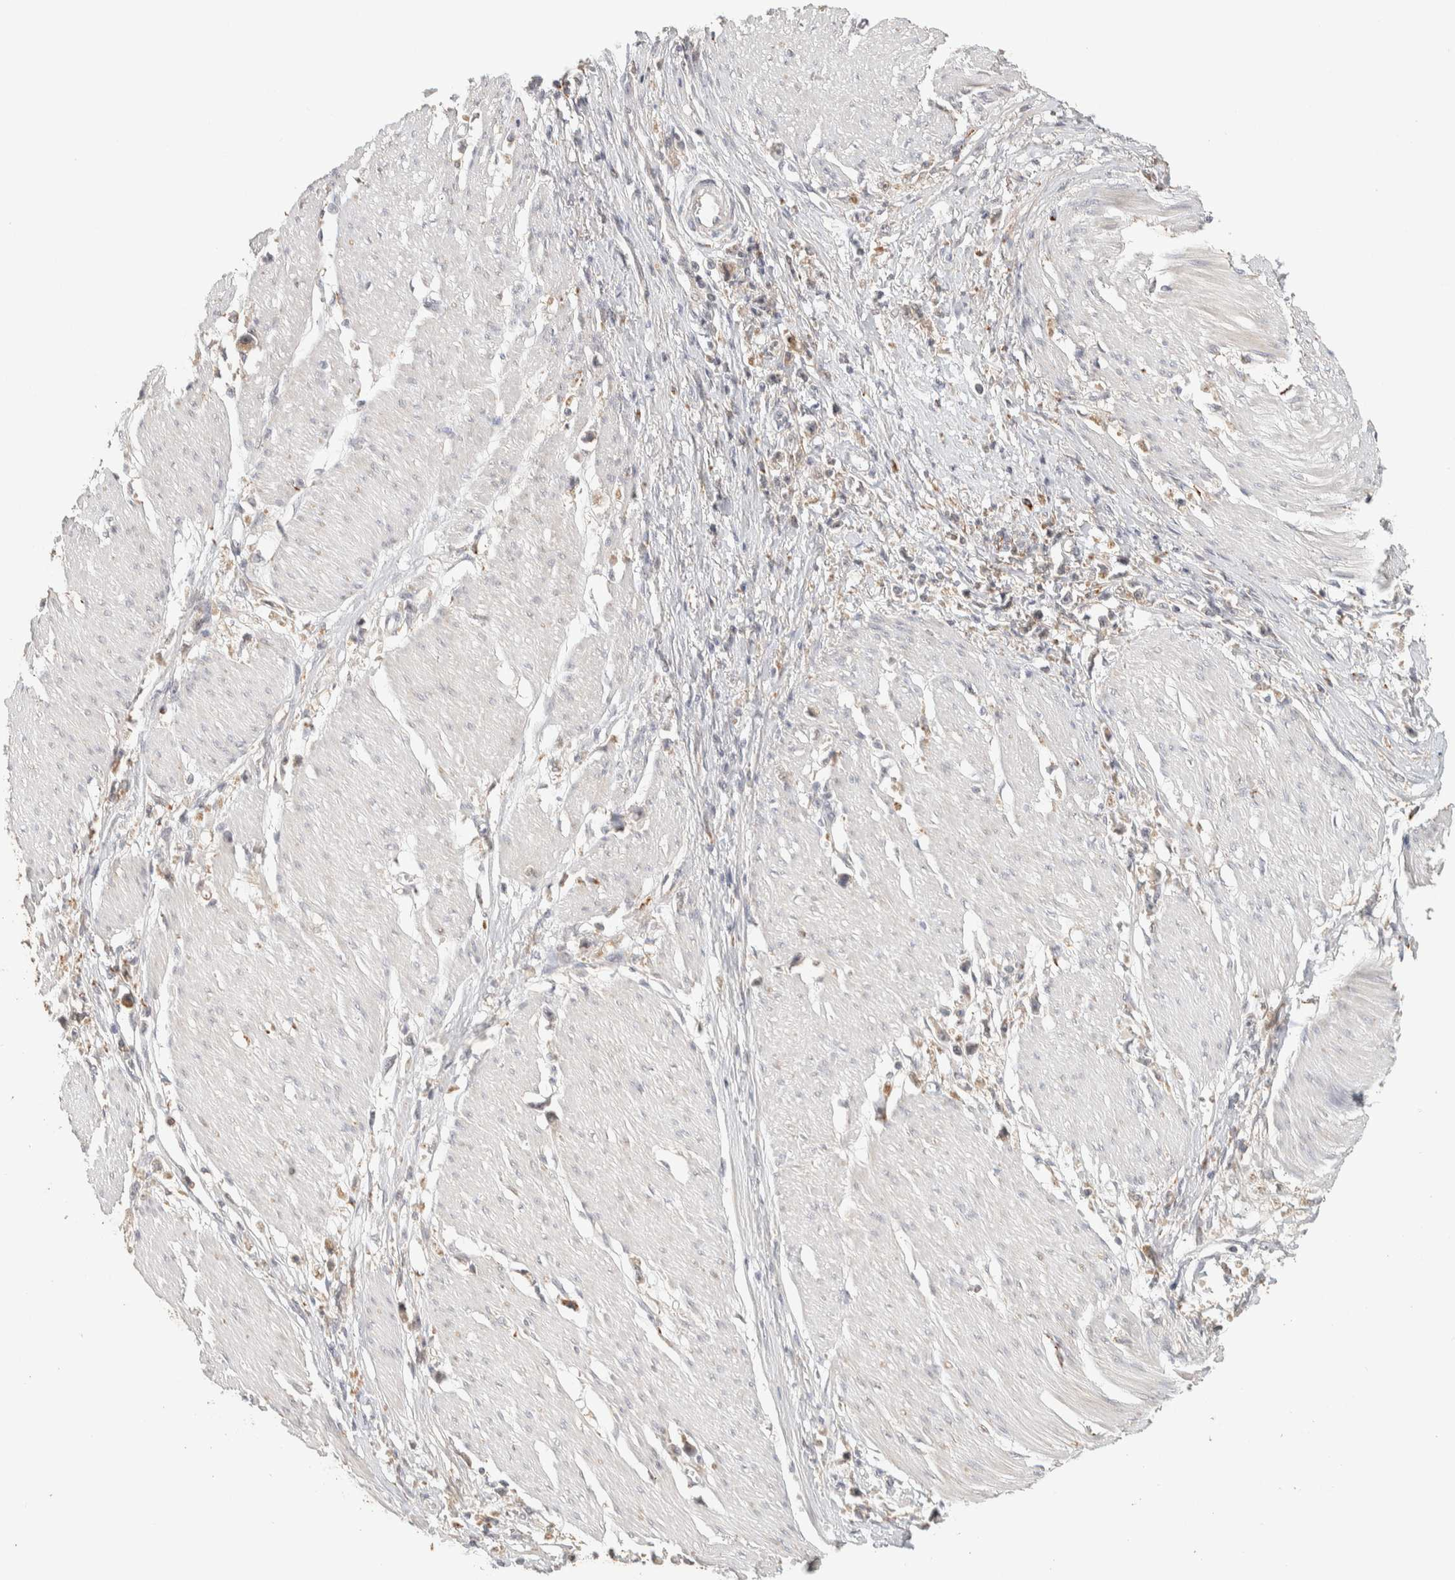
{"staining": {"intensity": "negative", "quantity": "none", "location": "none"}, "tissue": "stomach cancer", "cell_type": "Tumor cells", "image_type": "cancer", "snomed": [{"axis": "morphology", "description": "Adenocarcinoma, NOS"}, {"axis": "topography", "description": "Stomach"}], "caption": "Tumor cells are negative for brown protein staining in stomach cancer (adenocarcinoma).", "gene": "ITPA", "patient": {"sex": "female", "age": 59}}